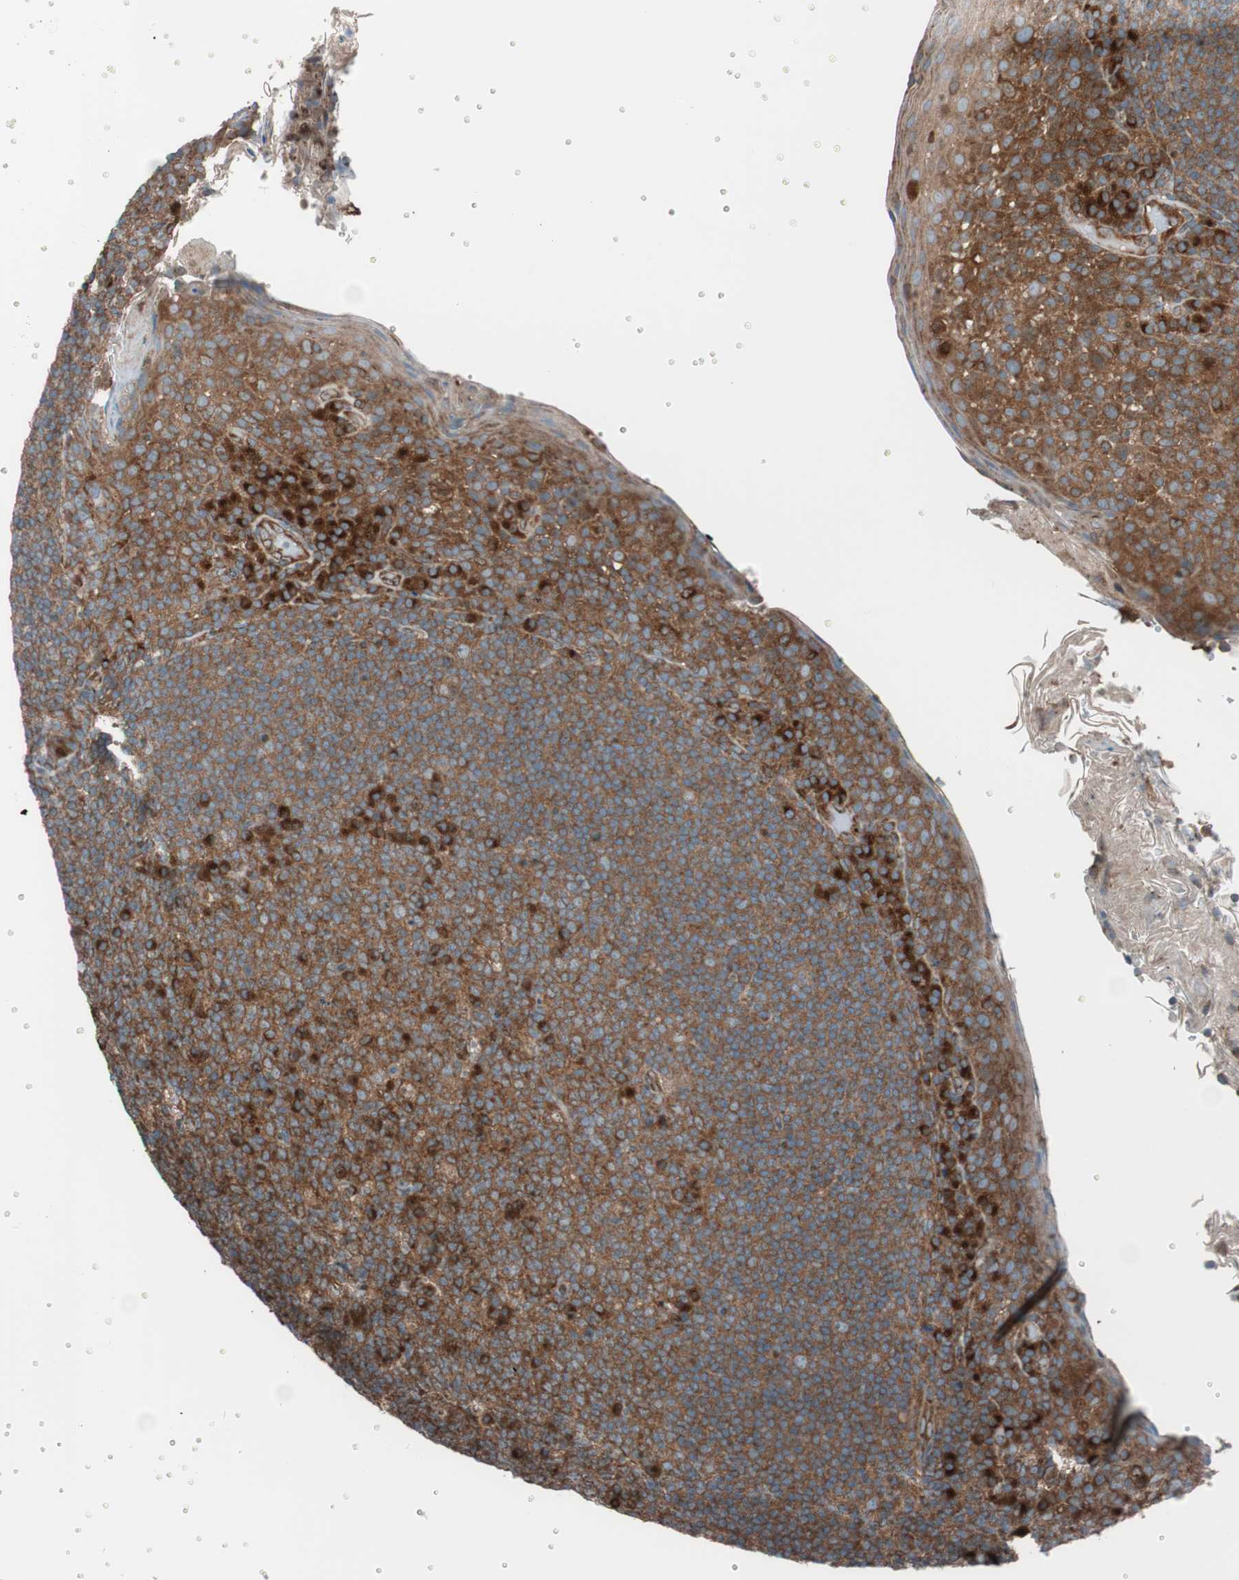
{"staining": {"intensity": "moderate", "quantity": "25%-75%", "location": "cytoplasmic/membranous"}, "tissue": "tonsil", "cell_type": "Germinal center cells", "image_type": "normal", "snomed": [{"axis": "morphology", "description": "Normal tissue, NOS"}, {"axis": "topography", "description": "Tonsil"}], "caption": "Immunohistochemistry (DAB) staining of unremarkable human tonsil displays moderate cytoplasmic/membranous protein staining in approximately 25%-75% of germinal center cells.", "gene": "SEC31A", "patient": {"sex": "male", "age": 17}}